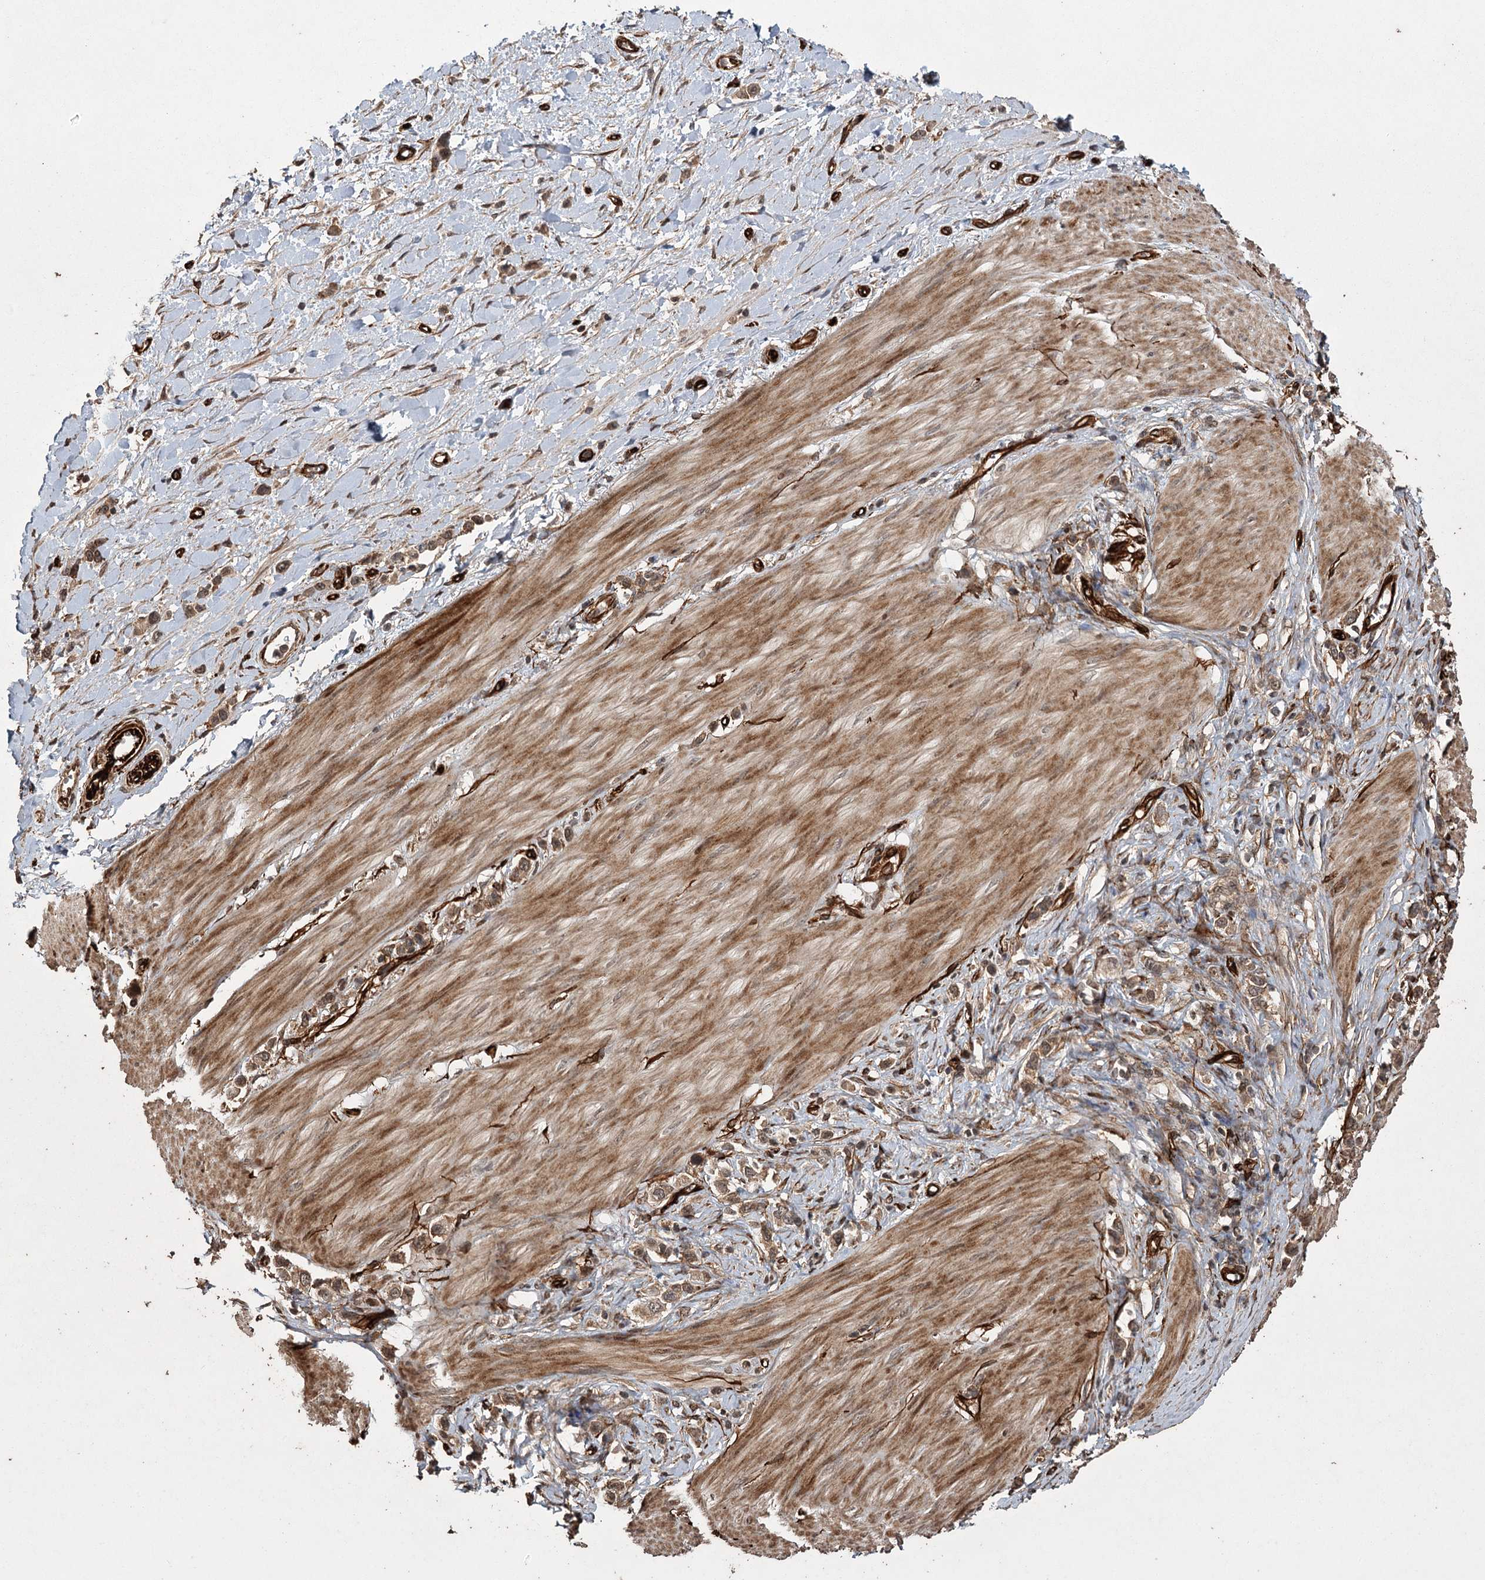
{"staining": {"intensity": "moderate", "quantity": ">75%", "location": "cytoplasmic/membranous,nuclear"}, "tissue": "stomach cancer", "cell_type": "Tumor cells", "image_type": "cancer", "snomed": [{"axis": "morphology", "description": "Normal tissue, NOS"}, {"axis": "morphology", "description": "Adenocarcinoma, NOS"}, {"axis": "topography", "description": "Stomach, upper"}, {"axis": "topography", "description": "Stomach"}], "caption": "Protein analysis of stomach cancer tissue shows moderate cytoplasmic/membranous and nuclear expression in about >75% of tumor cells.", "gene": "RPAP3", "patient": {"sex": "female", "age": 65}}